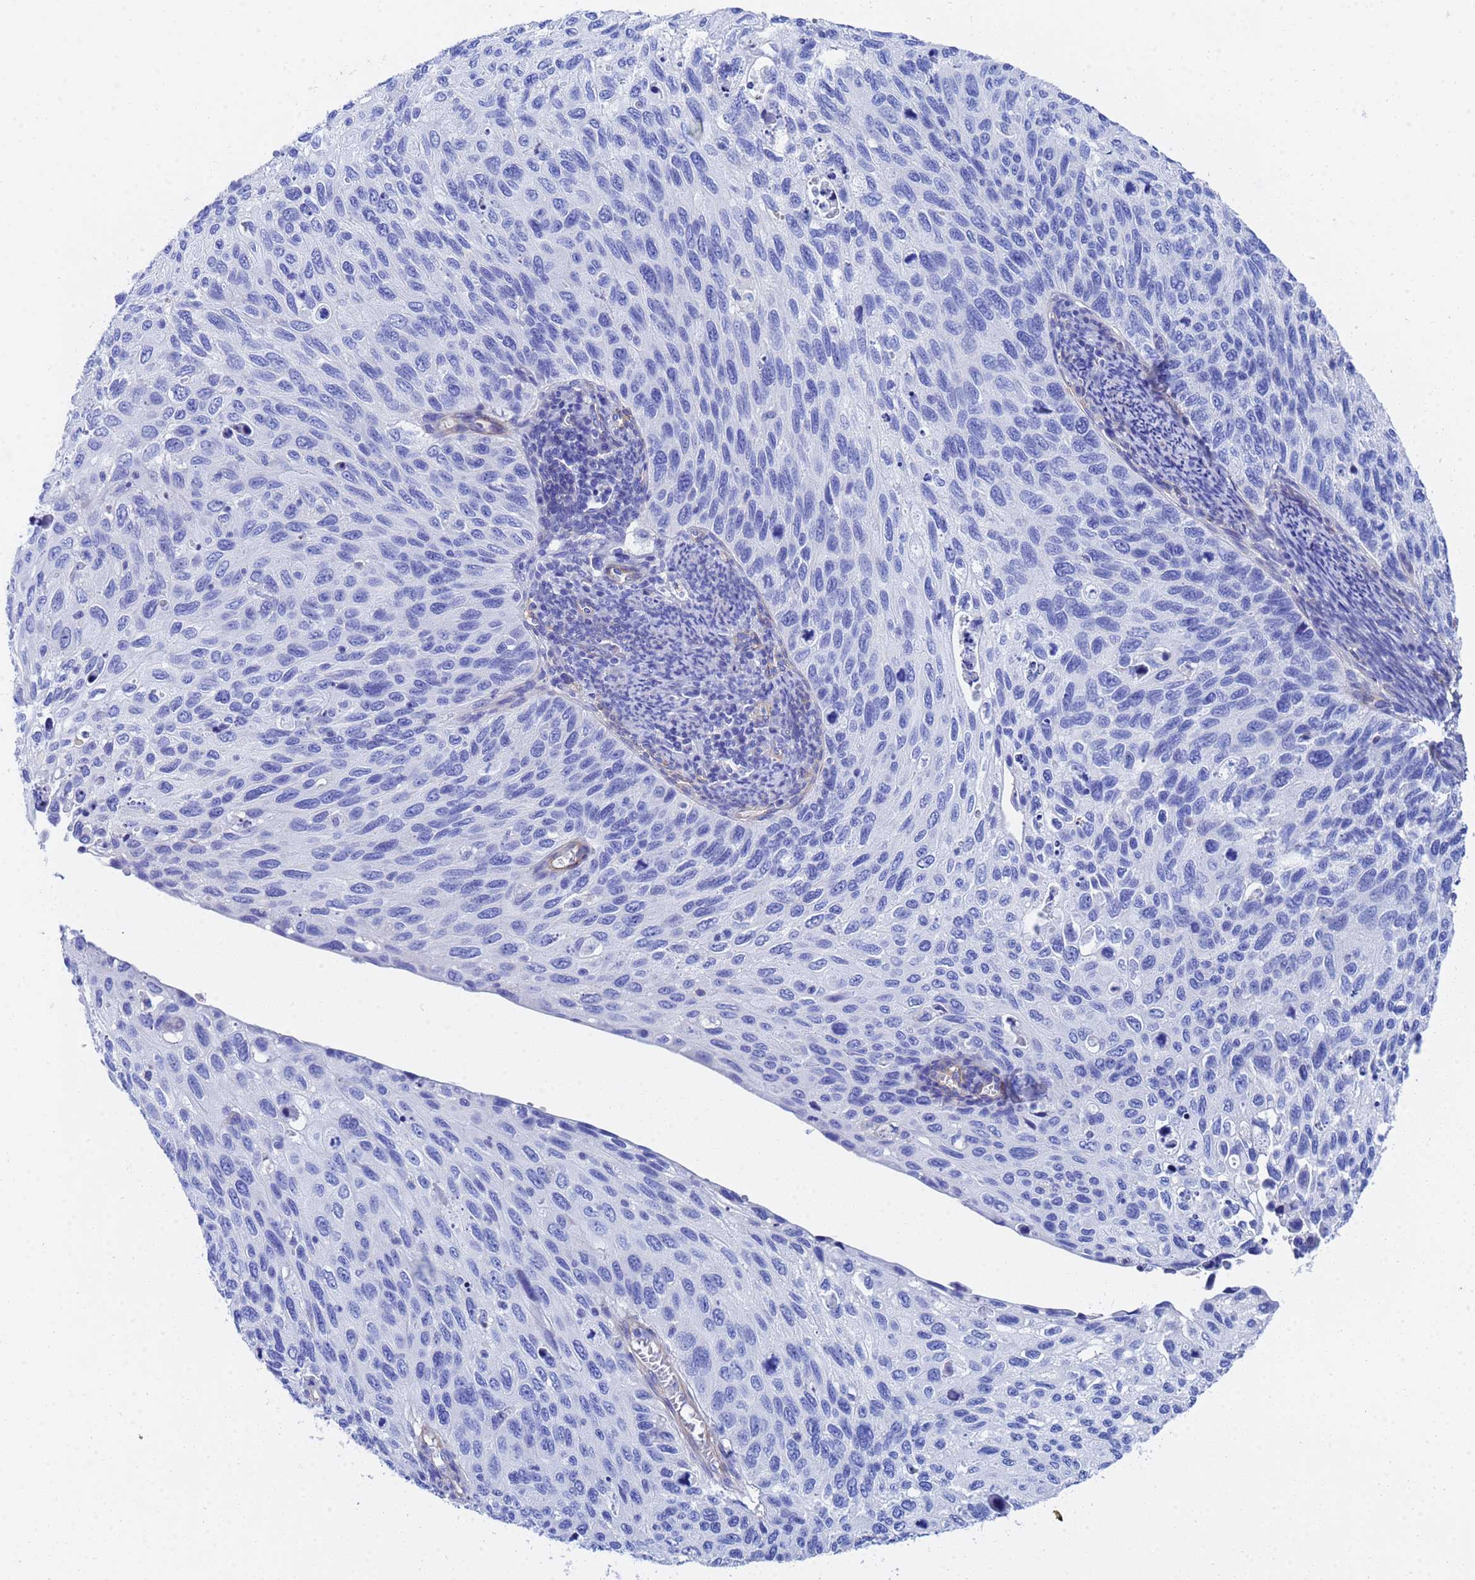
{"staining": {"intensity": "negative", "quantity": "none", "location": "none"}, "tissue": "cervical cancer", "cell_type": "Tumor cells", "image_type": "cancer", "snomed": [{"axis": "morphology", "description": "Squamous cell carcinoma, NOS"}, {"axis": "topography", "description": "Cervix"}], "caption": "An IHC micrograph of squamous cell carcinoma (cervical) is shown. There is no staining in tumor cells of squamous cell carcinoma (cervical).", "gene": "CST4", "patient": {"sex": "female", "age": 70}}